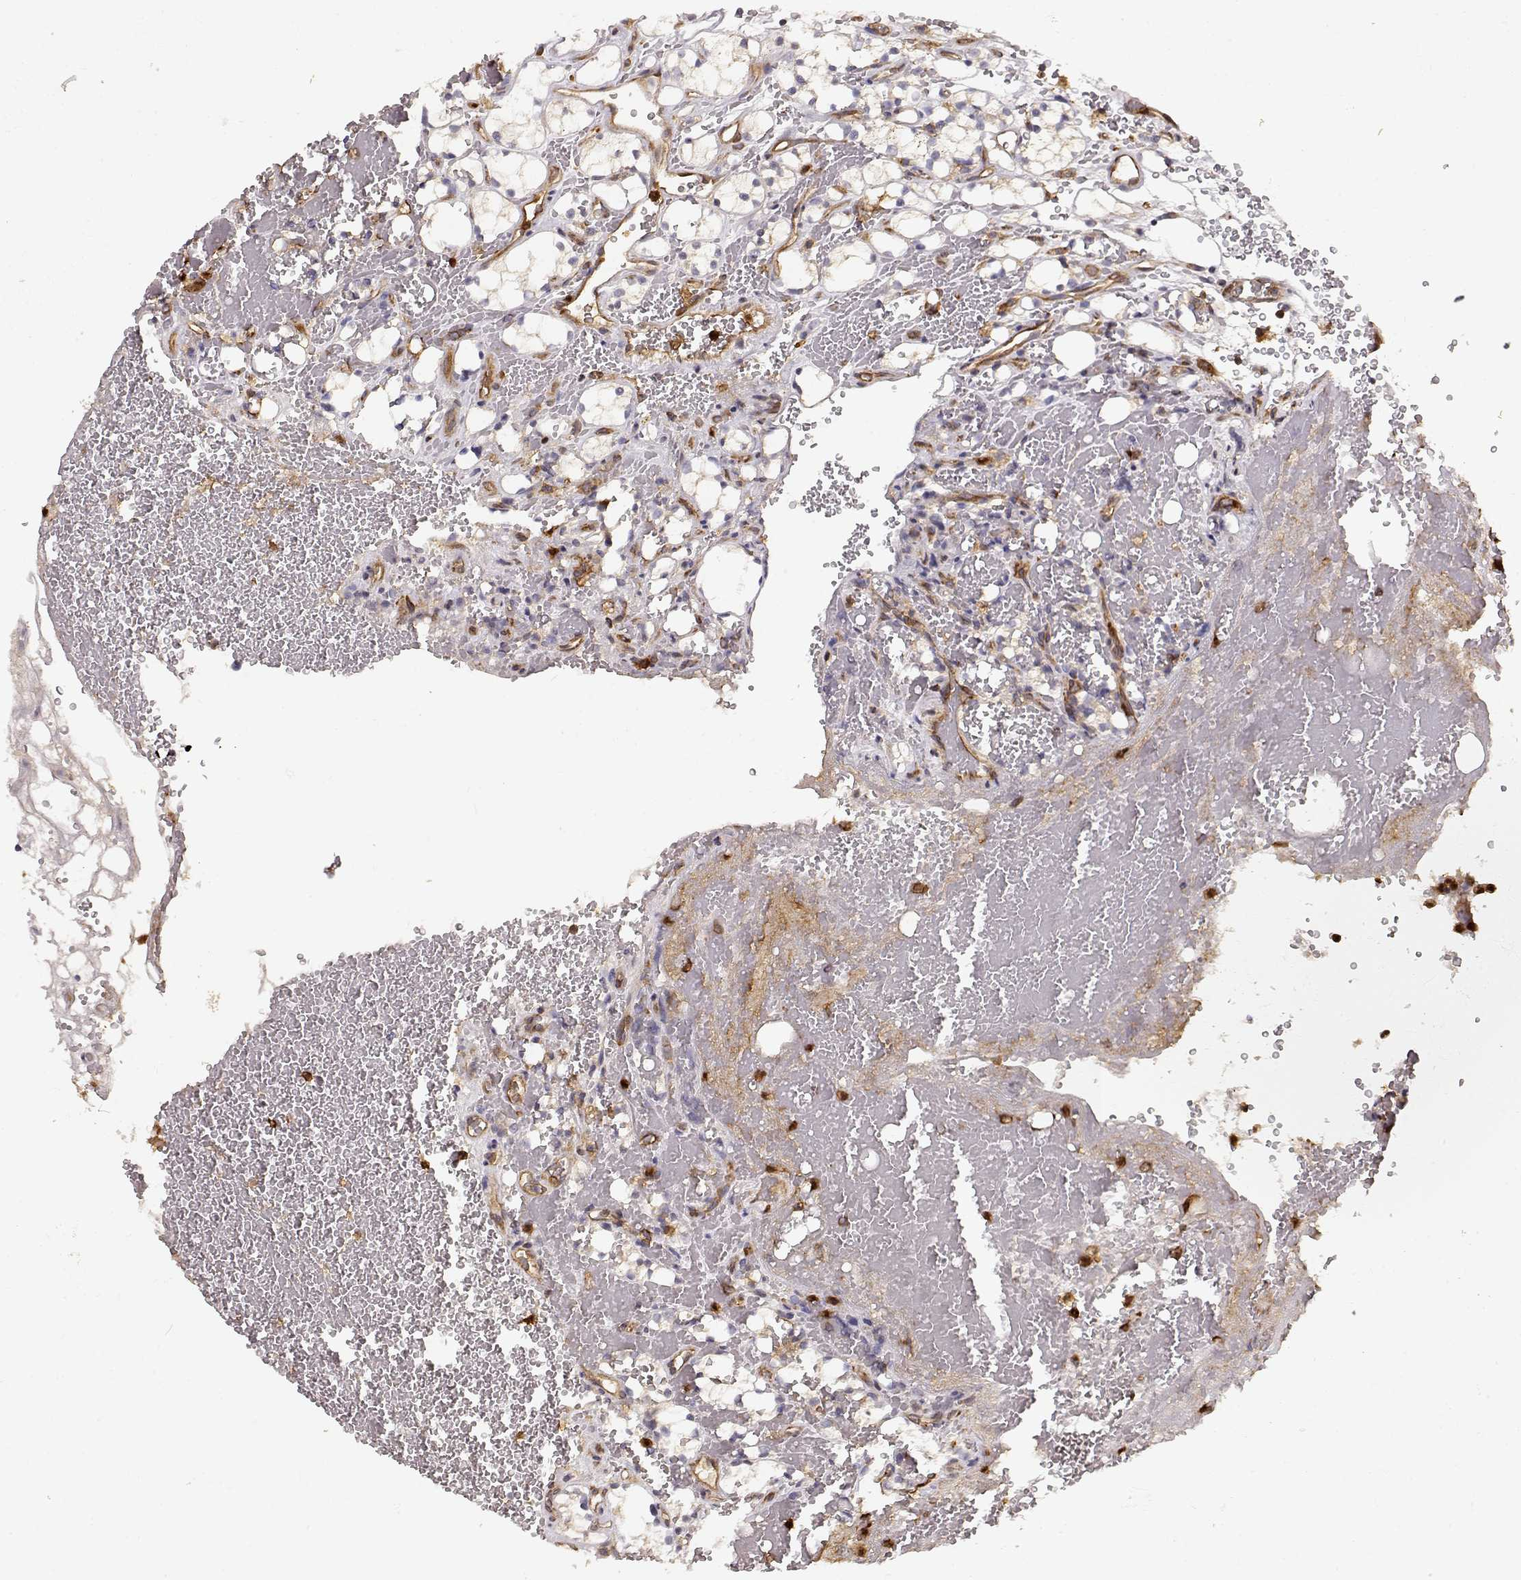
{"staining": {"intensity": "negative", "quantity": "none", "location": "none"}, "tissue": "renal cancer", "cell_type": "Tumor cells", "image_type": "cancer", "snomed": [{"axis": "morphology", "description": "Adenocarcinoma, NOS"}, {"axis": "topography", "description": "Kidney"}], "caption": "This micrograph is of renal cancer (adenocarcinoma) stained with immunohistochemistry to label a protein in brown with the nuclei are counter-stained blue. There is no expression in tumor cells.", "gene": "ARHGEF2", "patient": {"sex": "female", "age": 69}}